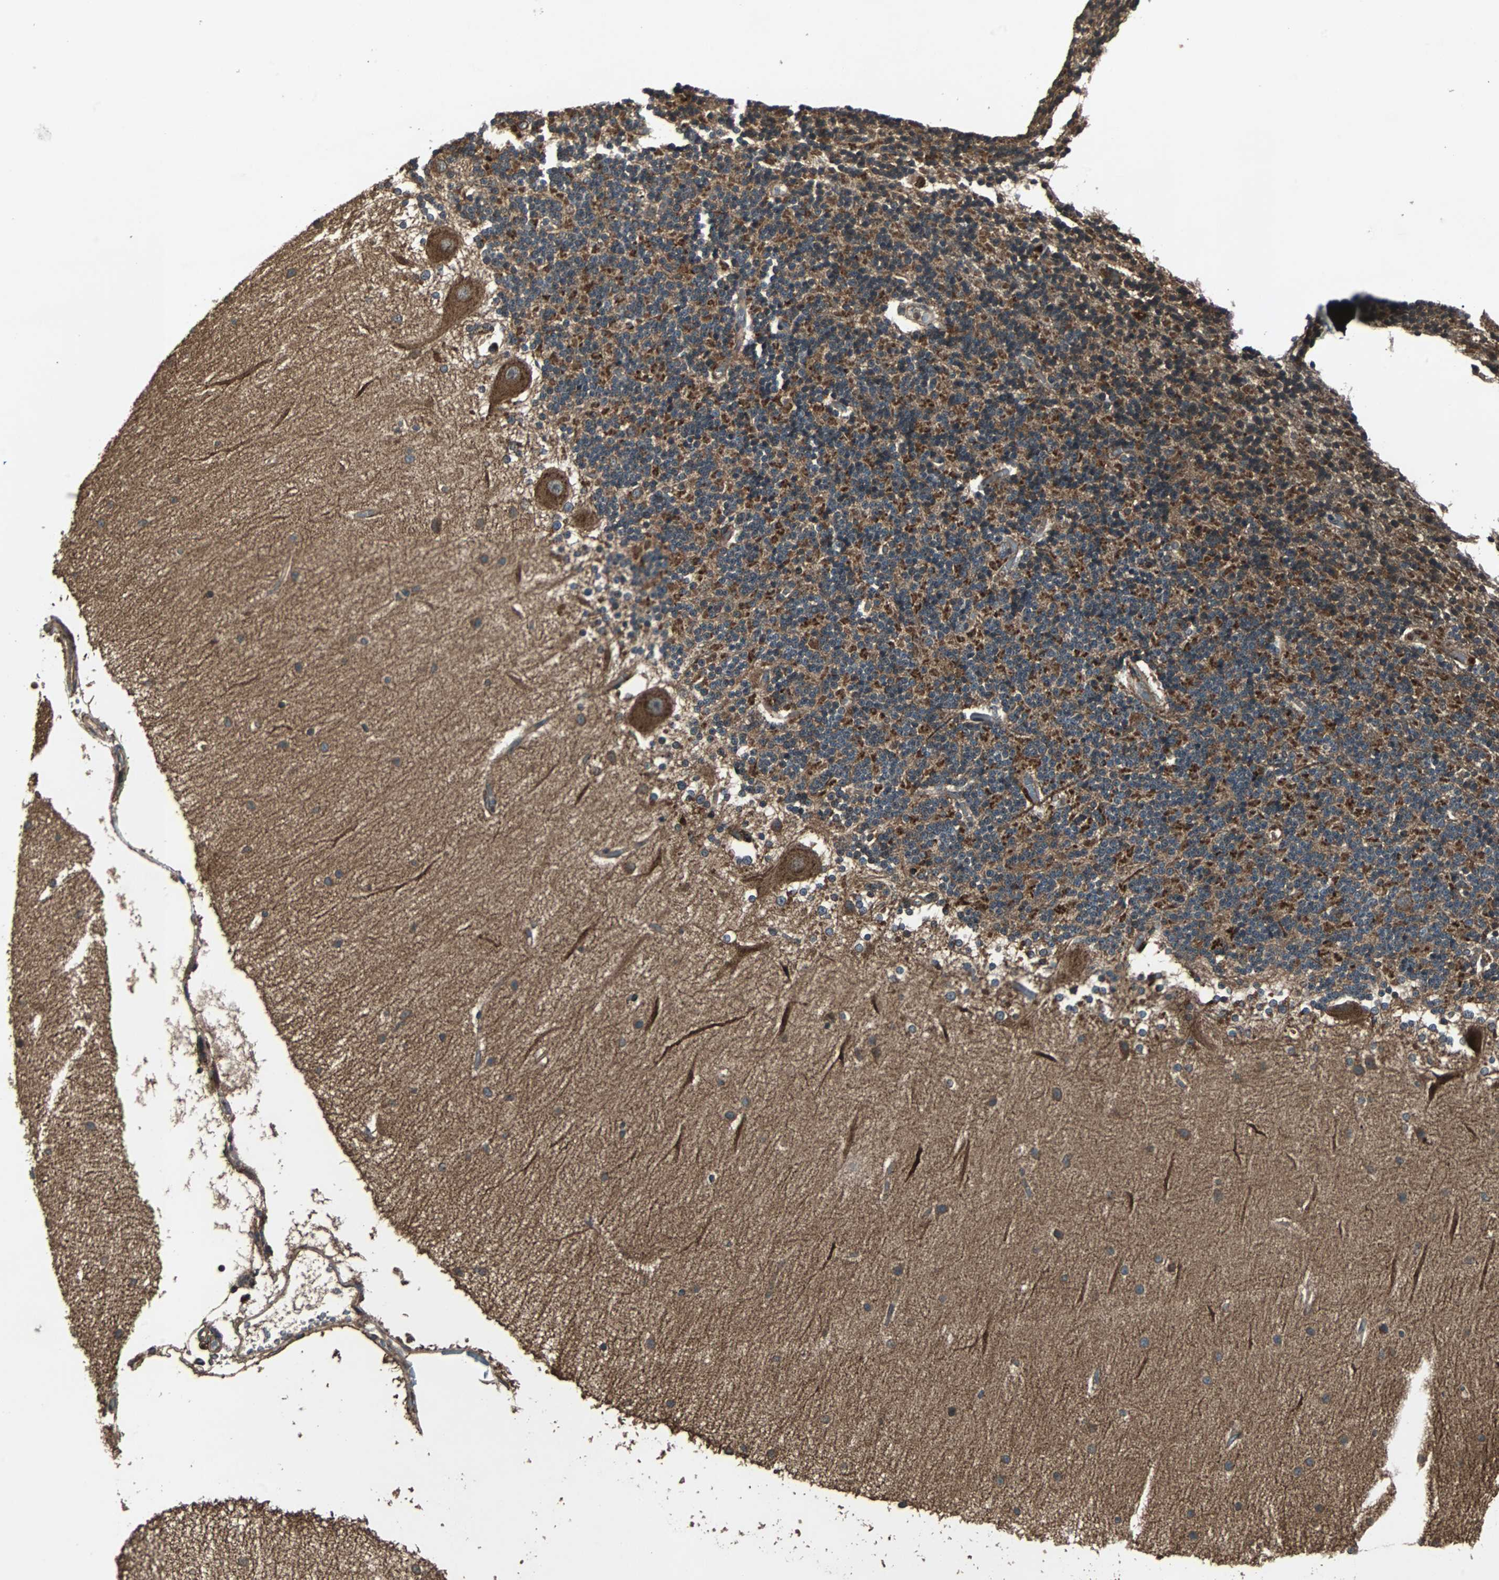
{"staining": {"intensity": "moderate", "quantity": ">75%", "location": "cytoplasmic/membranous"}, "tissue": "cerebellum", "cell_type": "Cells in granular layer", "image_type": "normal", "snomed": [{"axis": "morphology", "description": "Normal tissue, NOS"}, {"axis": "topography", "description": "Cerebellum"}], "caption": "Protein staining by immunohistochemistry (IHC) shows moderate cytoplasmic/membranous expression in approximately >75% of cells in granular layer in unremarkable cerebellum.", "gene": "RAB7A", "patient": {"sex": "female", "age": 54}}